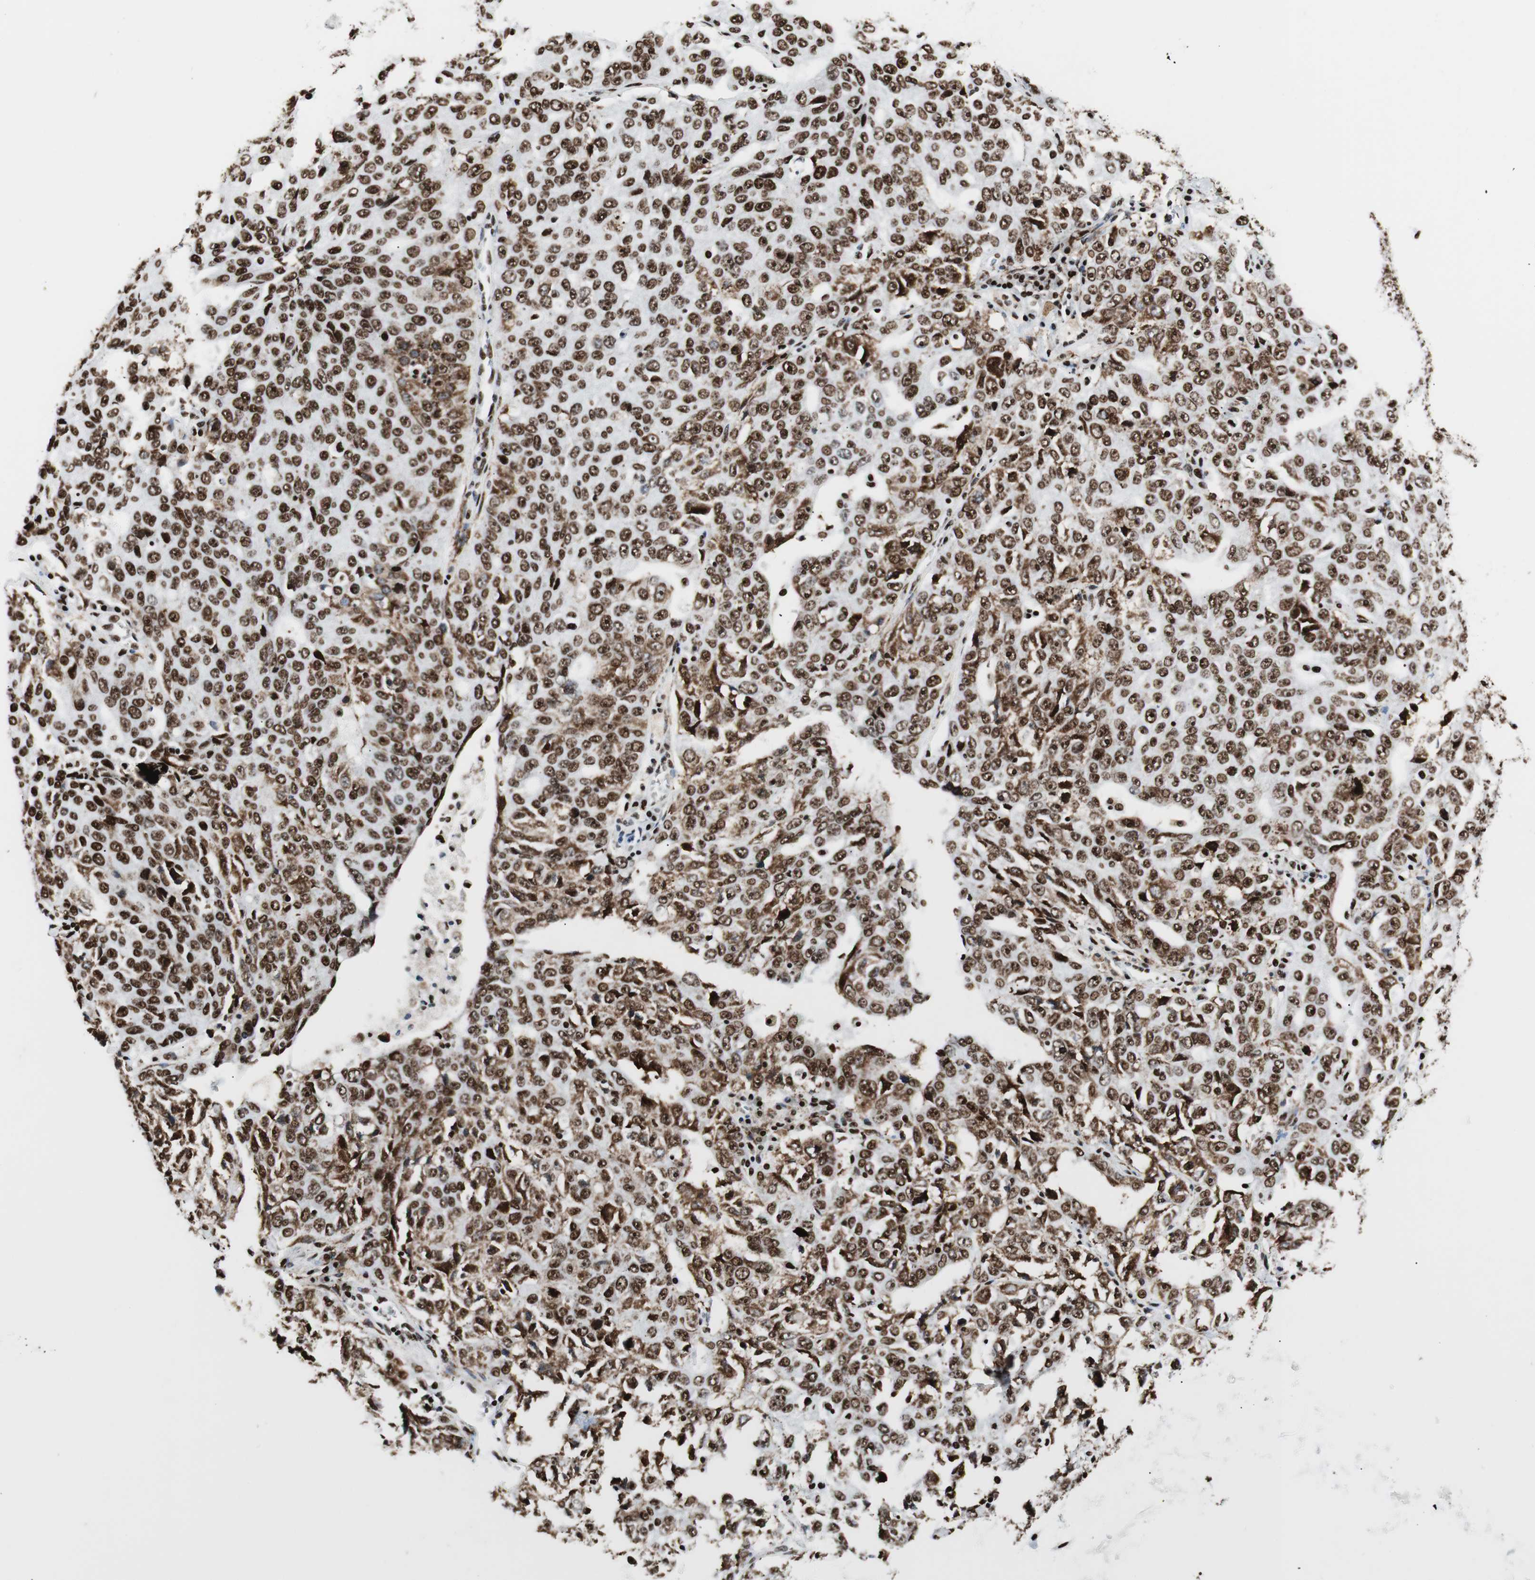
{"staining": {"intensity": "strong", "quantity": ">75%", "location": "nuclear"}, "tissue": "ovarian cancer", "cell_type": "Tumor cells", "image_type": "cancer", "snomed": [{"axis": "morphology", "description": "Carcinoma, endometroid"}, {"axis": "topography", "description": "Ovary"}], "caption": "This histopathology image exhibits immunohistochemistry staining of endometroid carcinoma (ovarian), with high strong nuclear staining in about >75% of tumor cells.", "gene": "NCL", "patient": {"sex": "female", "age": 62}}